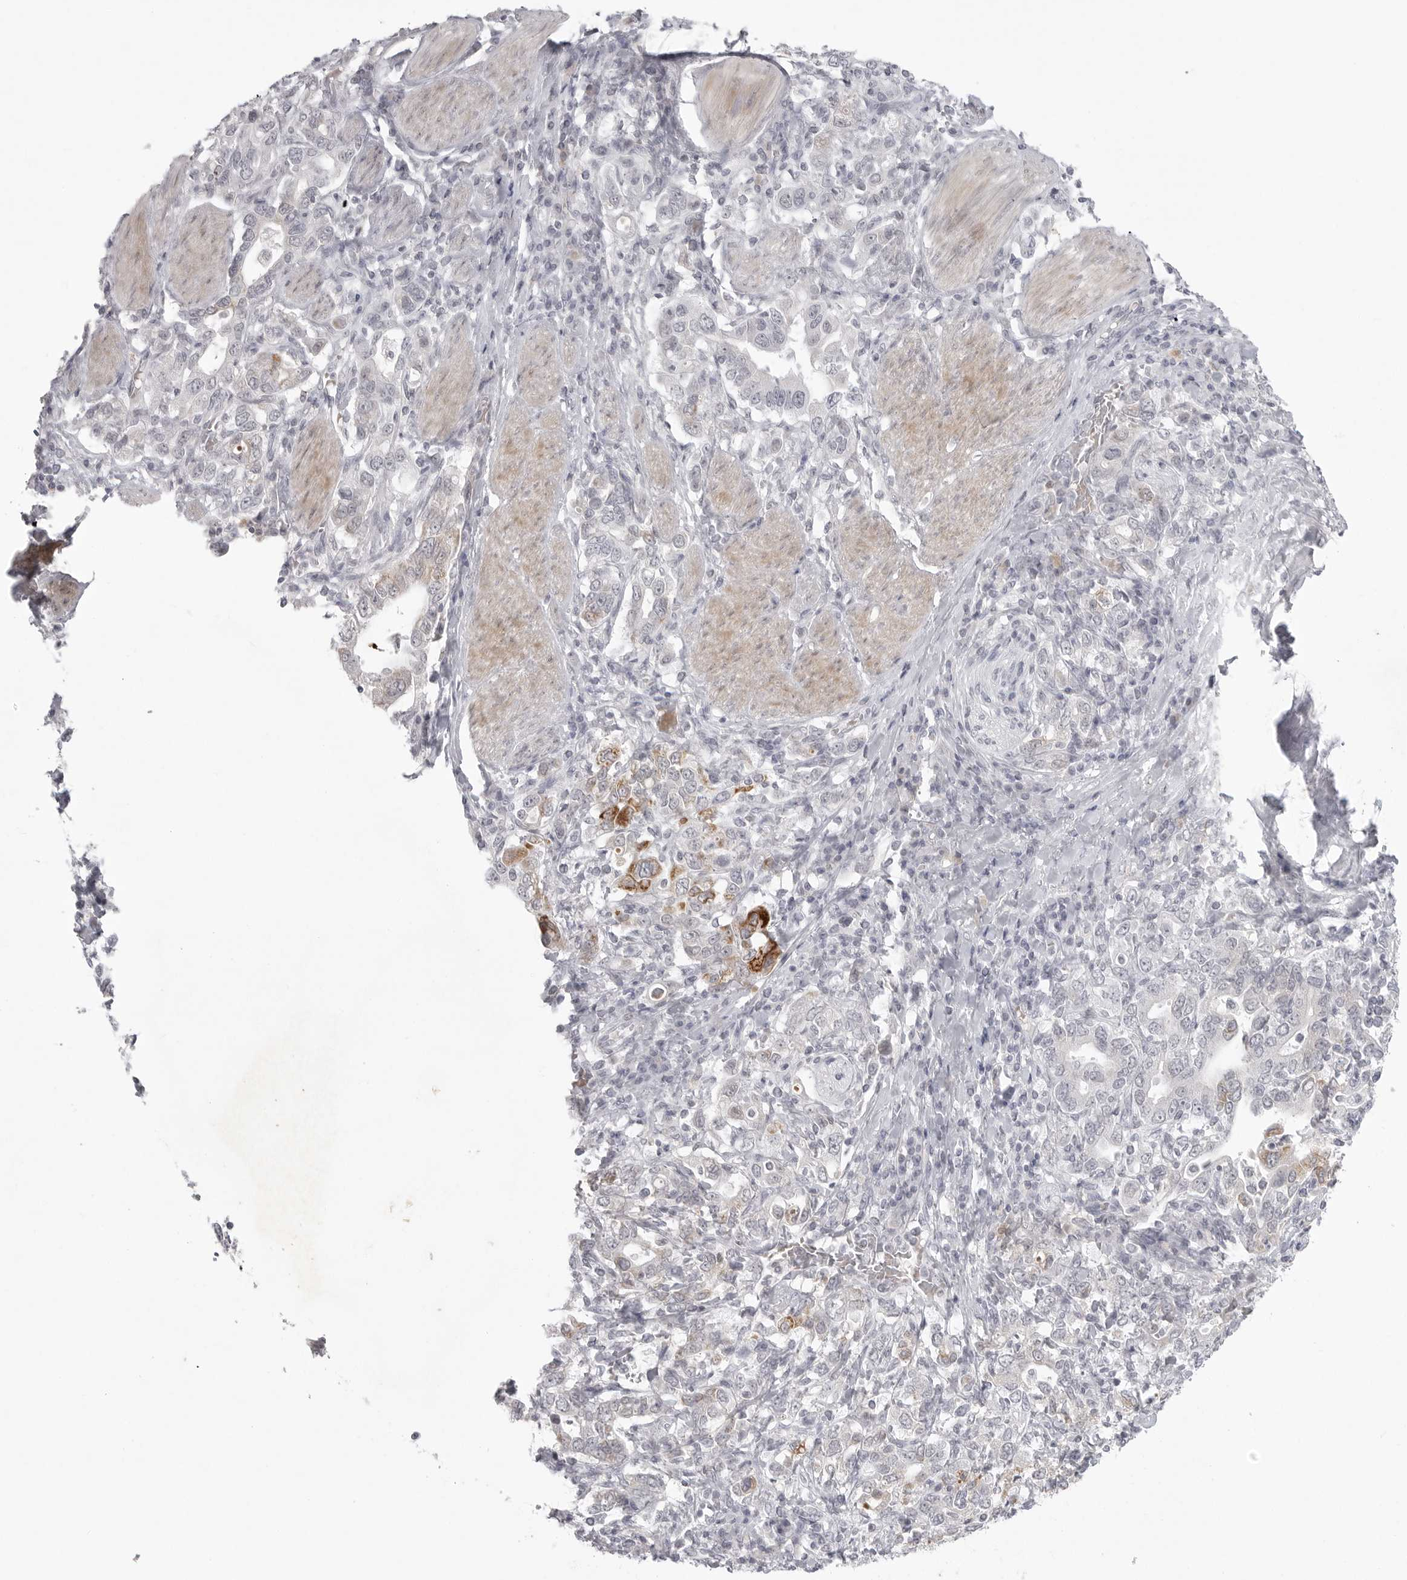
{"staining": {"intensity": "negative", "quantity": "none", "location": "none"}, "tissue": "stomach cancer", "cell_type": "Tumor cells", "image_type": "cancer", "snomed": [{"axis": "morphology", "description": "Adenocarcinoma, NOS"}, {"axis": "topography", "description": "Stomach, upper"}], "caption": "Adenocarcinoma (stomach) stained for a protein using immunohistochemistry displays no positivity tumor cells.", "gene": "TCTN3", "patient": {"sex": "male", "age": 62}}